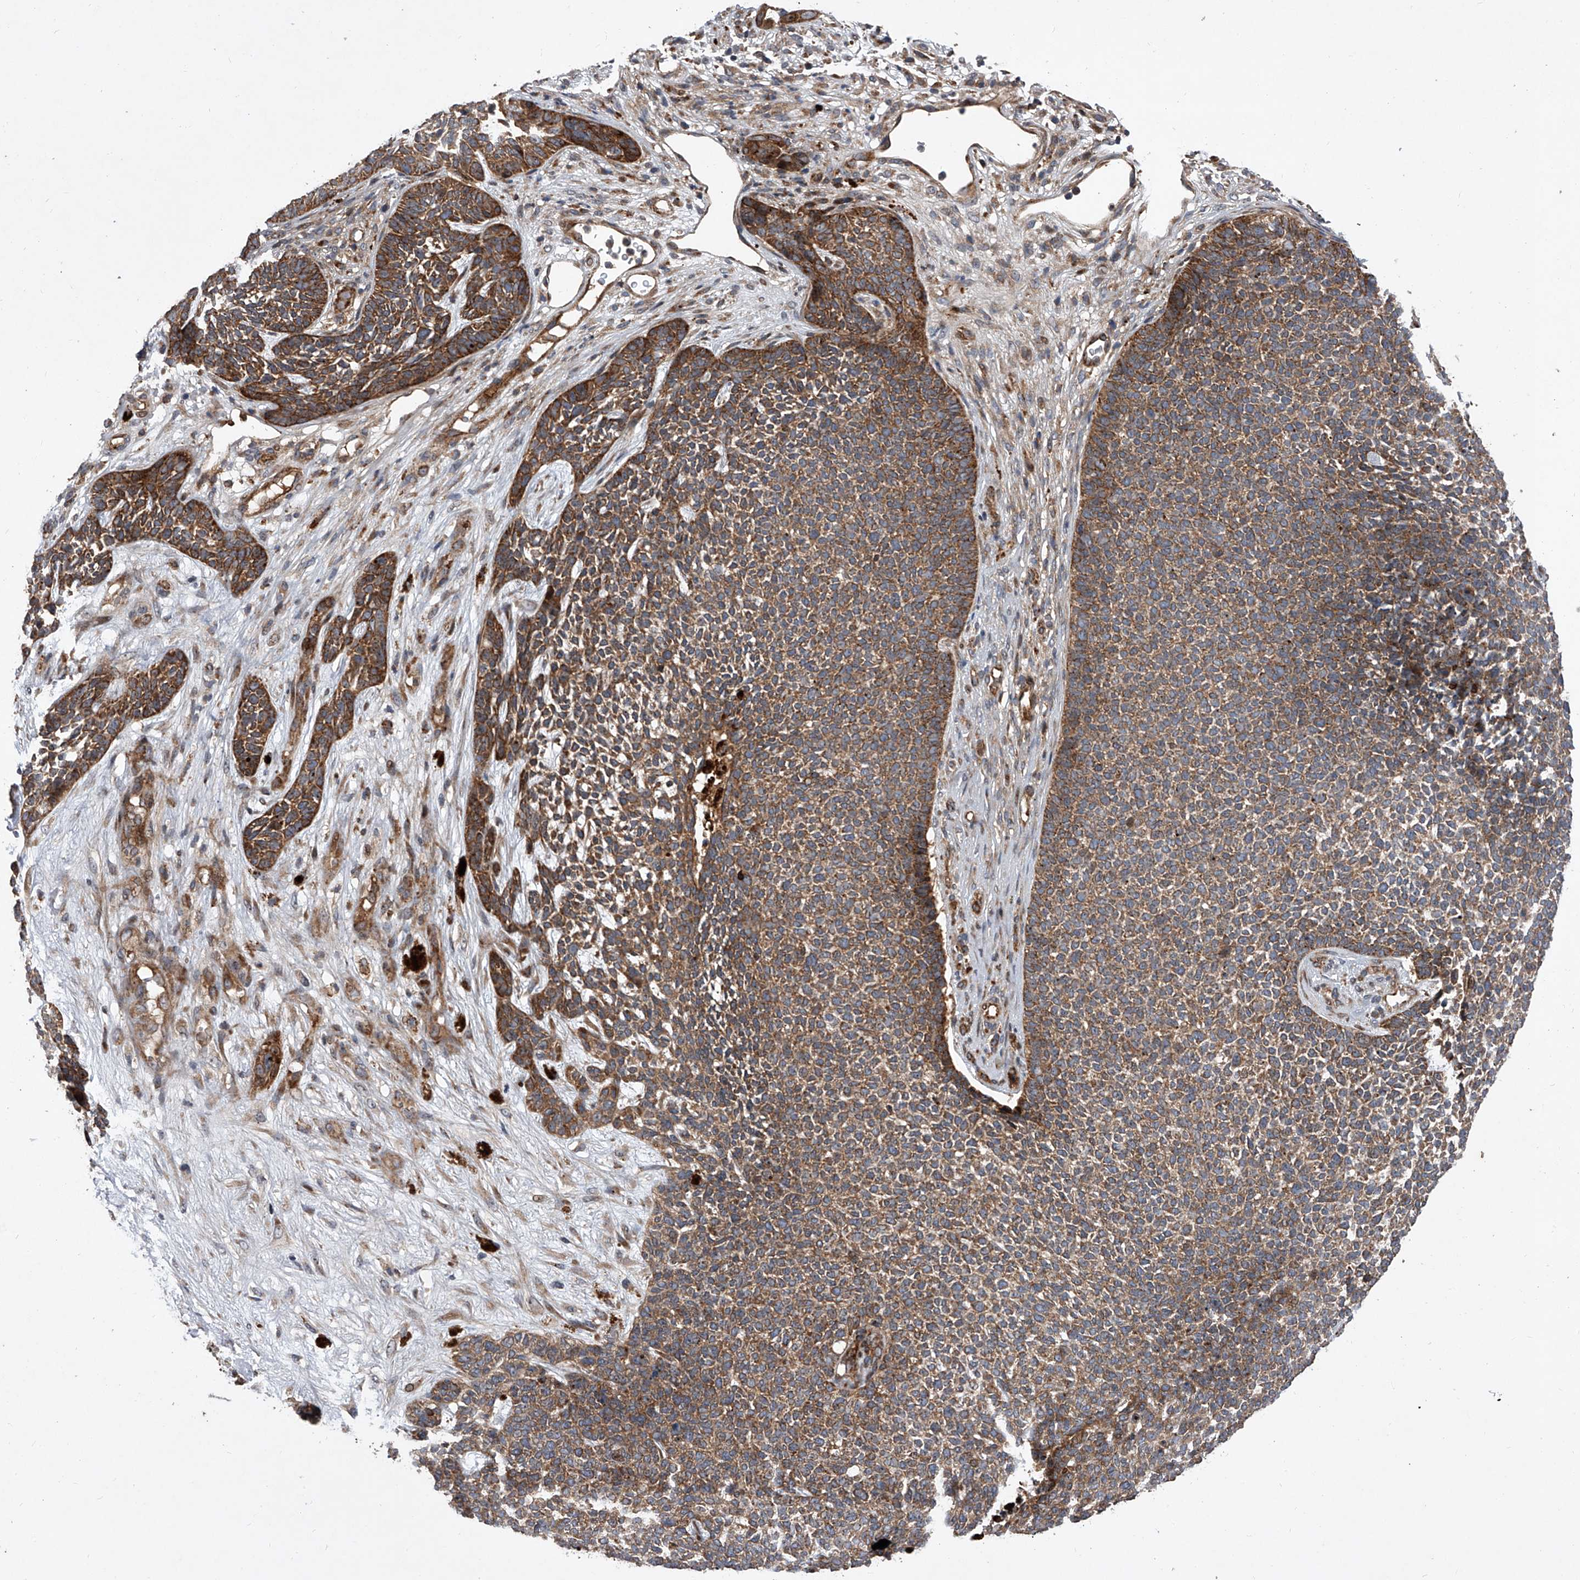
{"staining": {"intensity": "moderate", "quantity": ">75%", "location": "cytoplasmic/membranous"}, "tissue": "skin cancer", "cell_type": "Tumor cells", "image_type": "cancer", "snomed": [{"axis": "morphology", "description": "Basal cell carcinoma"}, {"axis": "topography", "description": "Skin"}], "caption": "Human skin basal cell carcinoma stained with a brown dye exhibits moderate cytoplasmic/membranous positive expression in approximately >75% of tumor cells.", "gene": "USP47", "patient": {"sex": "female", "age": 84}}